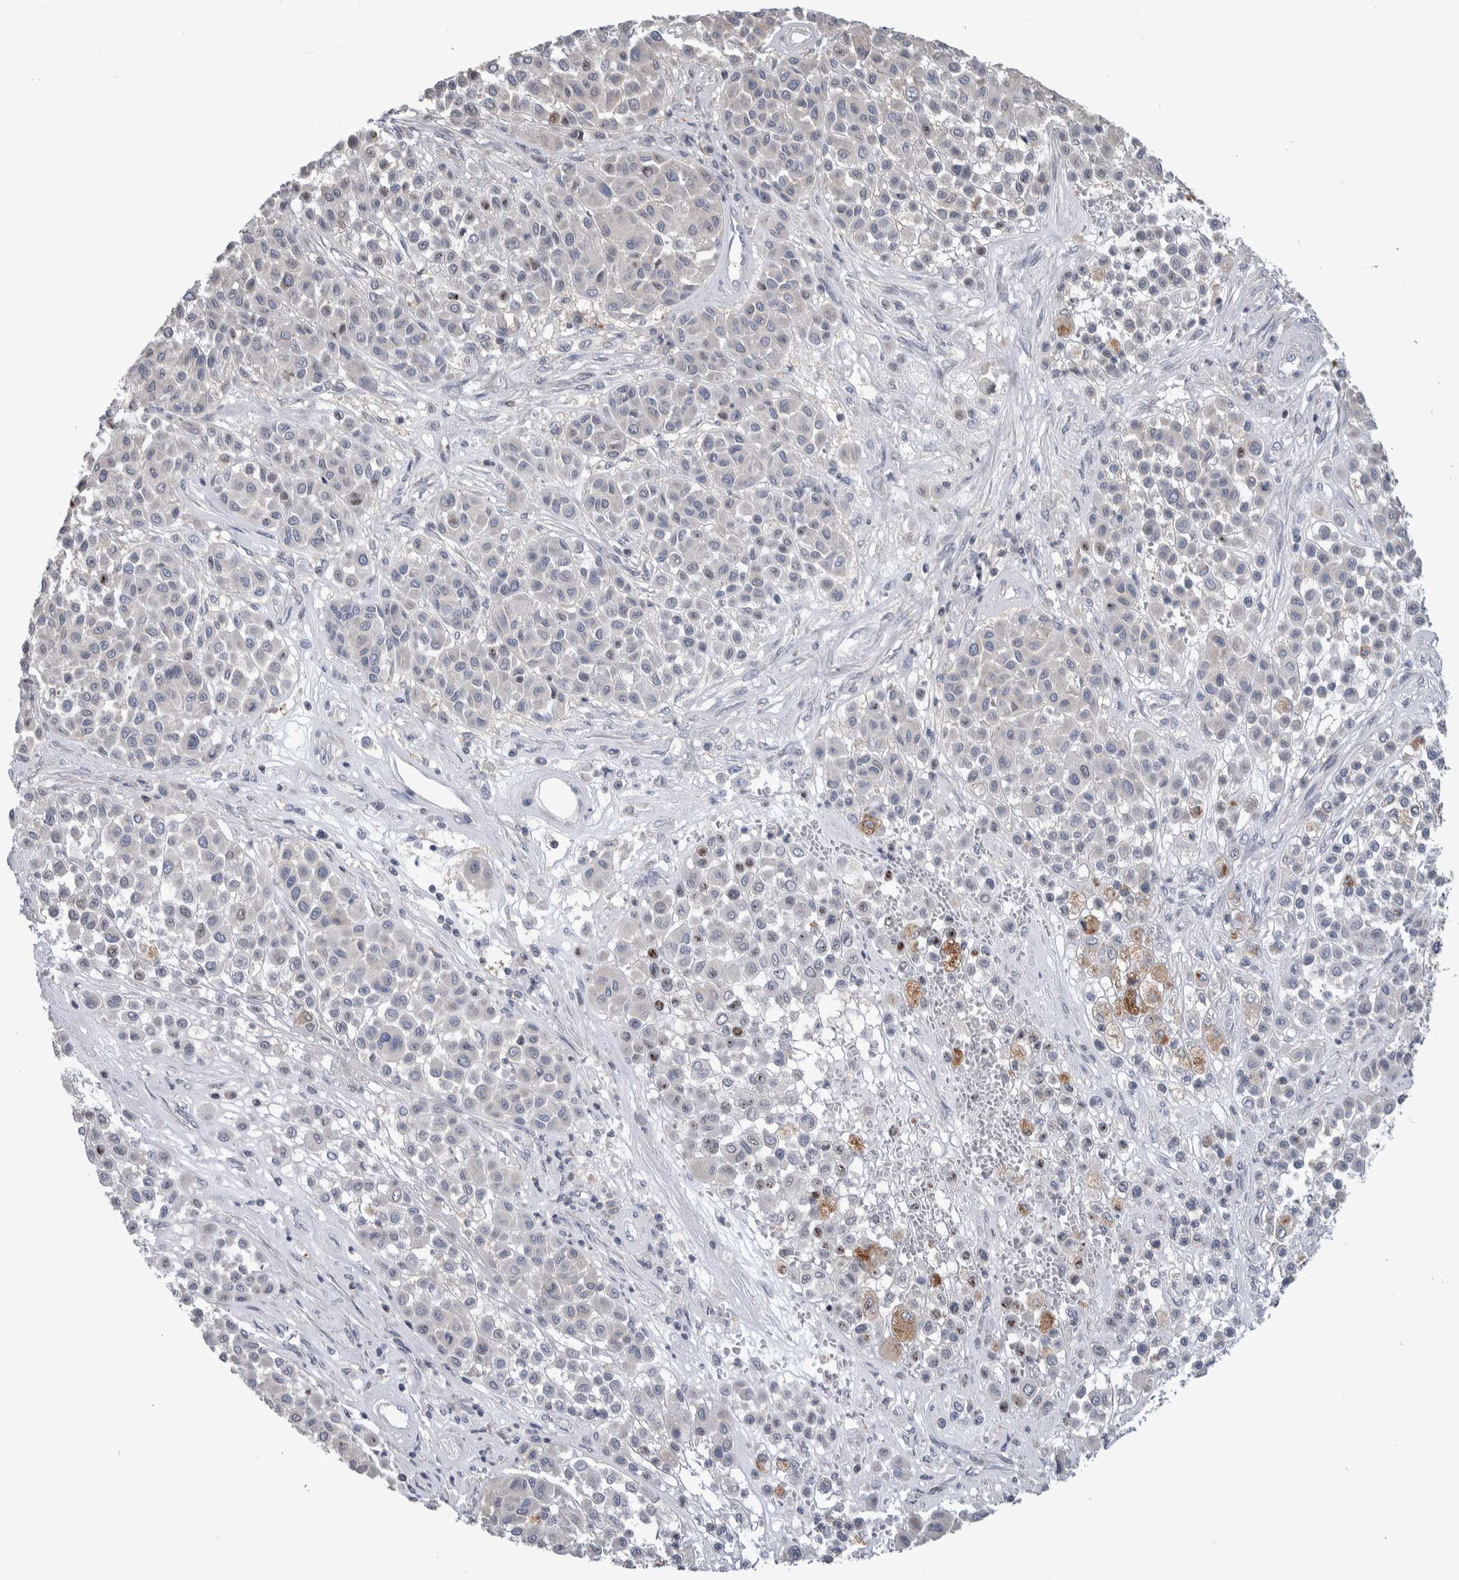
{"staining": {"intensity": "negative", "quantity": "none", "location": "none"}, "tissue": "melanoma", "cell_type": "Tumor cells", "image_type": "cancer", "snomed": [{"axis": "morphology", "description": "Malignant melanoma, Metastatic site"}, {"axis": "topography", "description": "Soft tissue"}], "caption": "Immunohistochemistry (IHC) photomicrograph of human malignant melanoma (metastatic site) stained for a protein (brown), which displays no positivity in tumor cells. (DAB (3,3'-diaminobenzidine) immunohistochemistry visualized using brightfield microscopy, high magnification).", "gene": "TAX1BP1", "patient": {"sex": "male", "age": 41}}